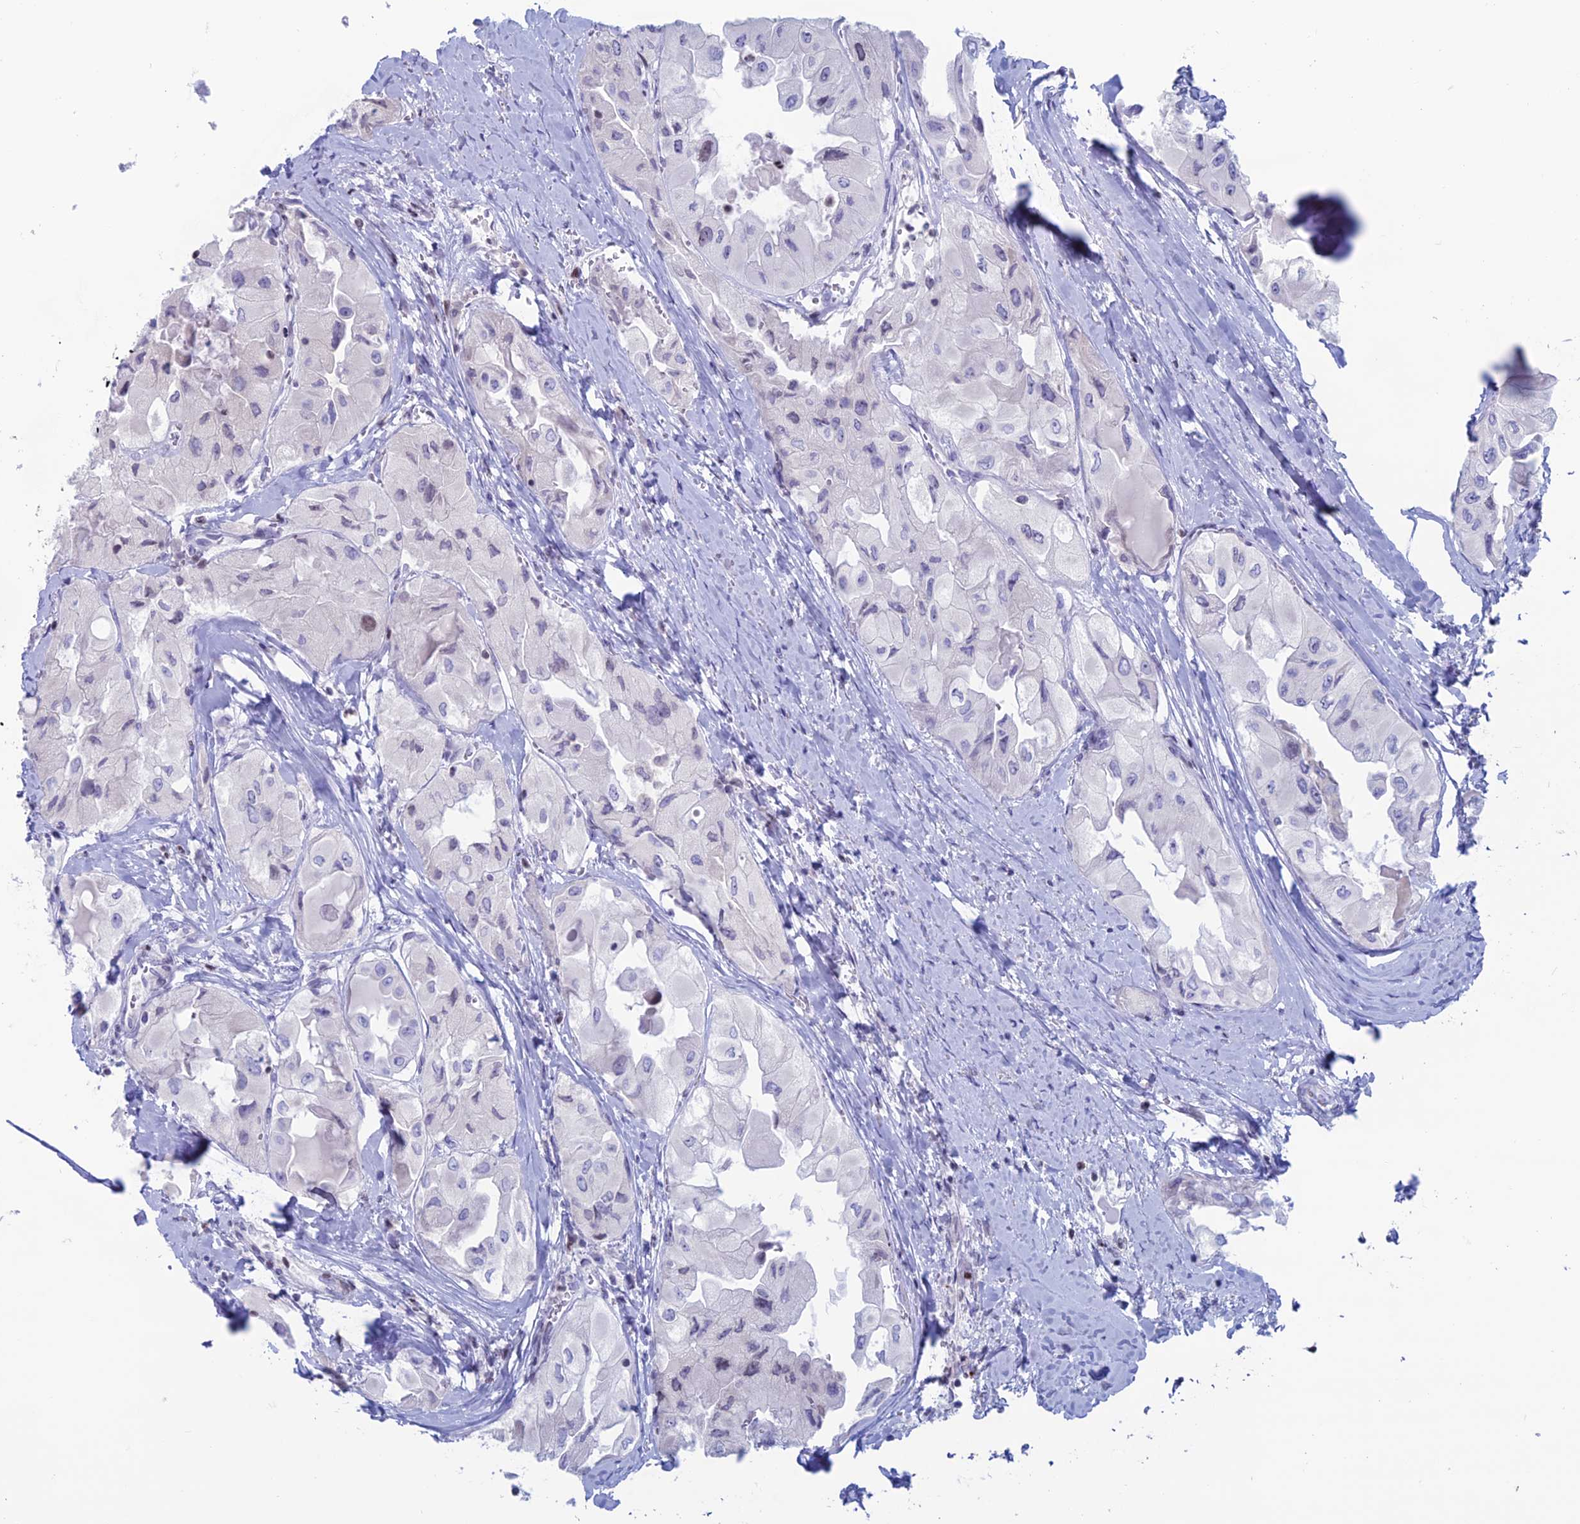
{"staining": {"intensity": "negative", "quantity": "none", "location": "none"}, "tissue": "thyroid cancer", "cell_type": "Tumor cells", "image_type": "cancer", "snomed": [{"axis": "morphology", "description": "Normal tissue, NOS"}, {"axis": "morphology", "description": "Papillary adenocarcinoma, NOS"}, {"axis": "topography", "description": "Thyroid gland"}], "caption": "Human thyroid papillary adenocarcinoma stained for a protein using immunohistochemistry shows no positivity in tumor cells.", "gene": "CERS6", "patient": {"sex": "female", "age": 59}}